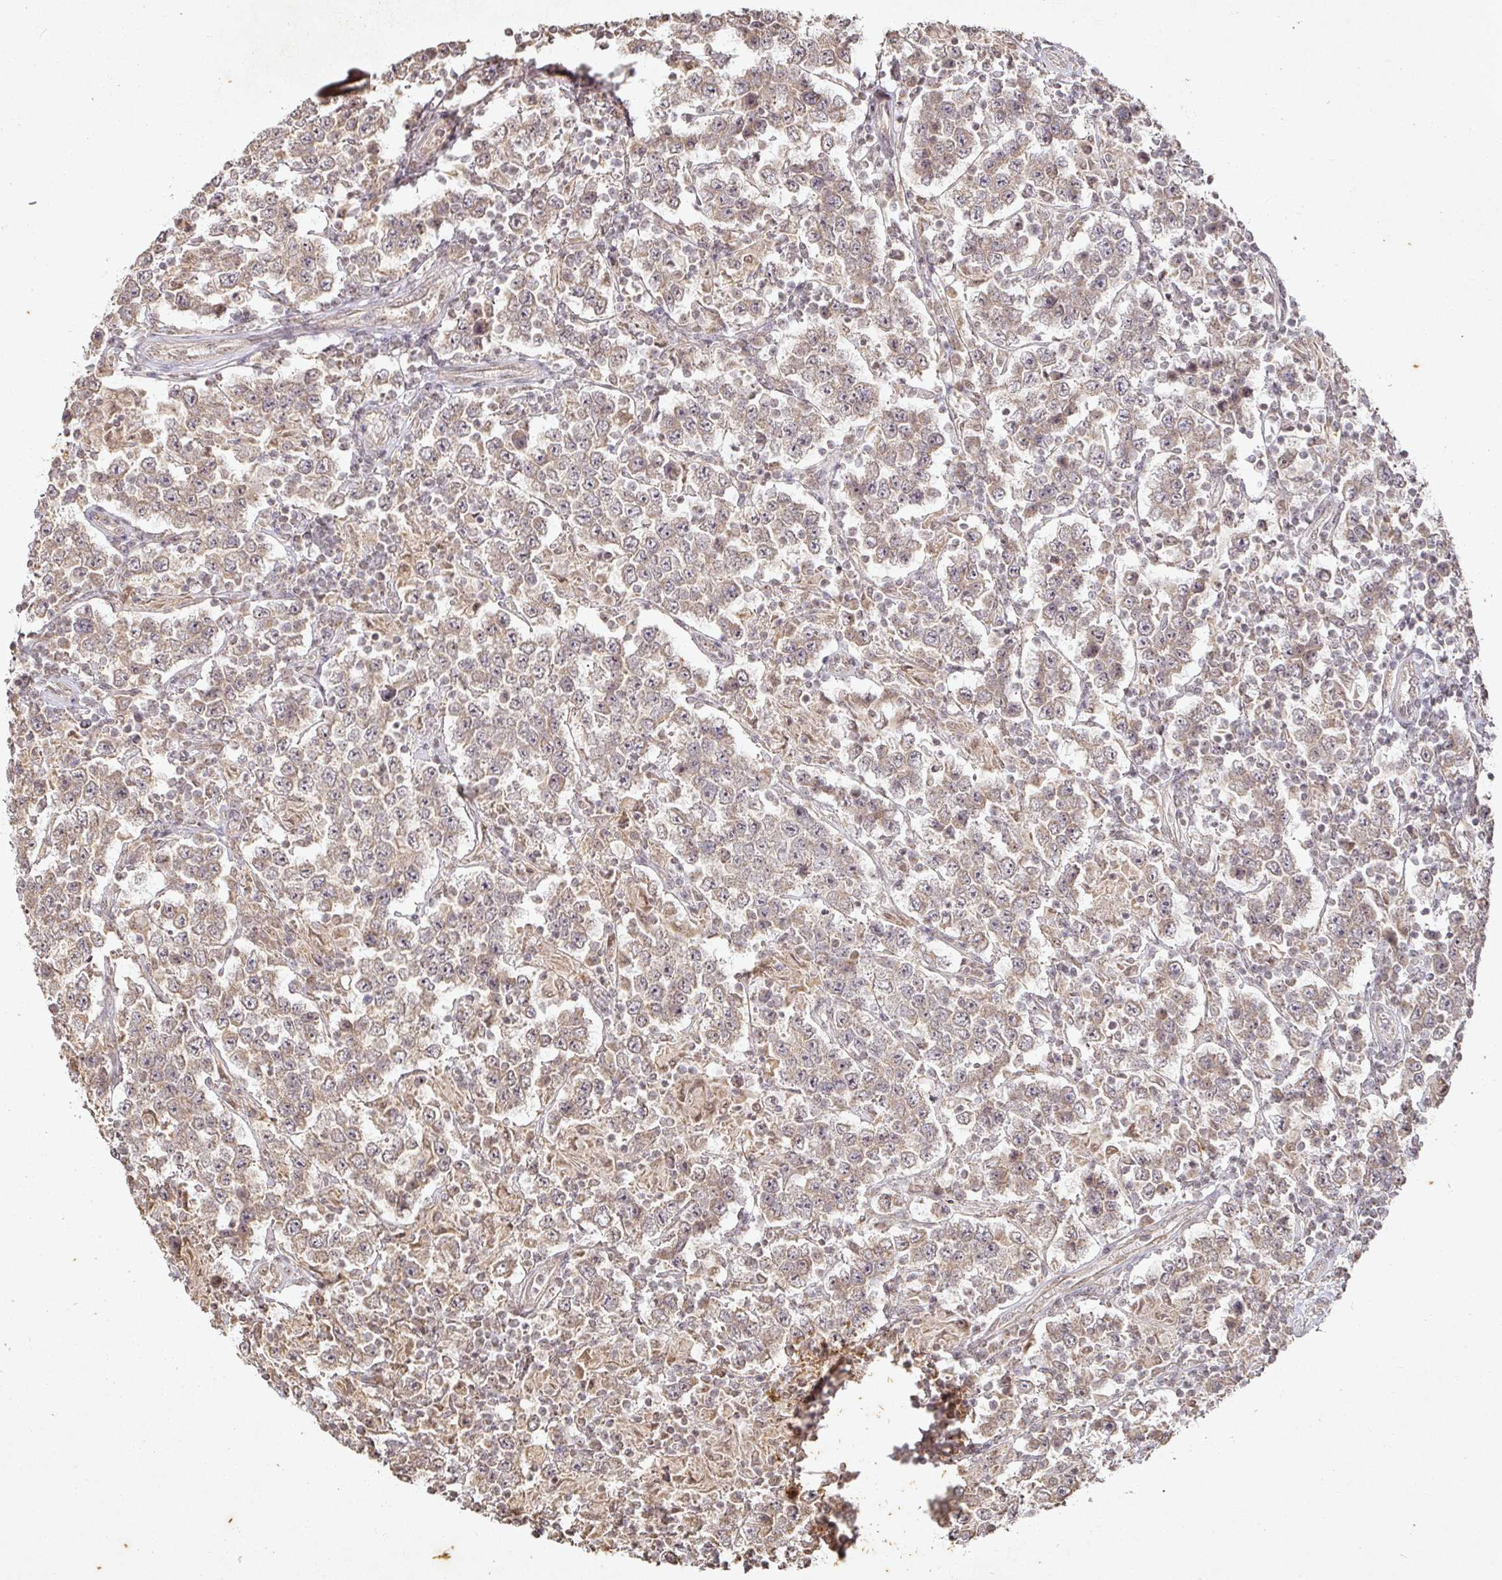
{"staining": {"intensity": "weak", "quantity": "25%-75%", "location": "cytoplasmic/membranous,nuclear"}, "tissue": "testis cancer", "cell_type": "Tumor cells", "image_type": "cancer", "snomed": [{"axis": "morphology", "description": "Normal tissue, NOS"}, {"axis": "morphology", "description": "Urothelial carcinoma, High grade"}, {"axis": "morphology", "description": "Seminoma, NOS"}, {"axis": "morphology", "description": "Carcinoma, Embryonal, NOS"}, {"axis": "topography", "description": "Urinary bladder"}, {"axis": "topography", "description": "Testis"}], "caption": "Human embryonal carcinoma (testis) stained with a brown dye demonstrates weak cytoplasmic/membranous and nuclear positive positivity in approximately 25%-75% of tumor cells.", "gene": "CAPN5", "patient": {"sex": "male", "age": 41}}